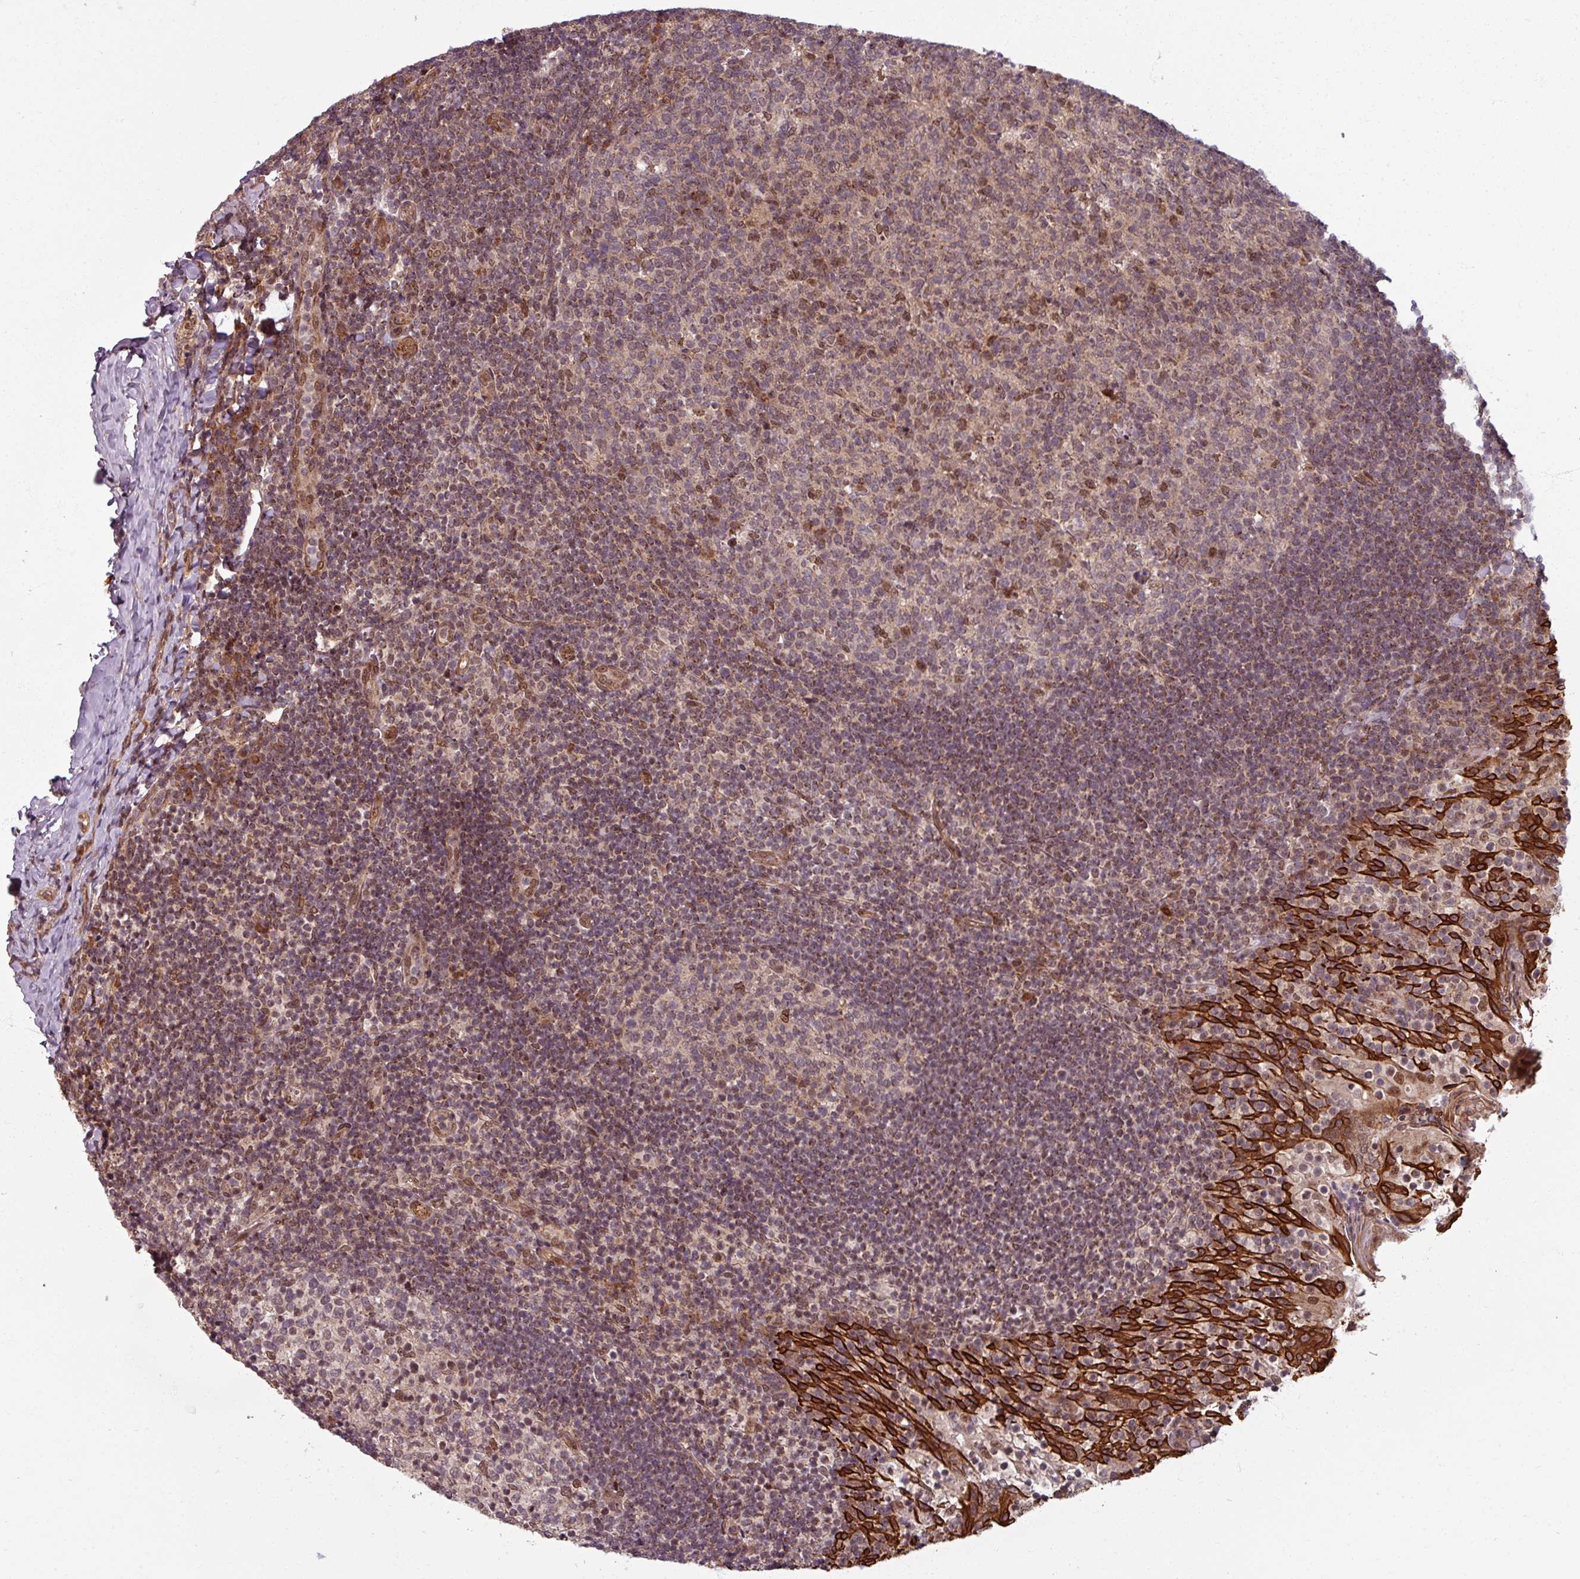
{"staining": {"intensity": "moderate", "quantity": "25%-75%", "location": "nuclear"}, "tissue": "tonsil", "cell_type": "Germinal center cells", "image_type": "normal", "snomed": [{"axis": "morphology", "description": "Normal tissue, NOS"}, {"axis": "topography", "description": "Tonsil"}], "caption": "A photomicrograph of tonsil stained for a protein demonstrates moderate nuclear brown staining in germinal center cells. (IHC, brightfield microscopy, high magnification).", "gene": "SWI5", "patient": {"sex": "female", "age": 10}}